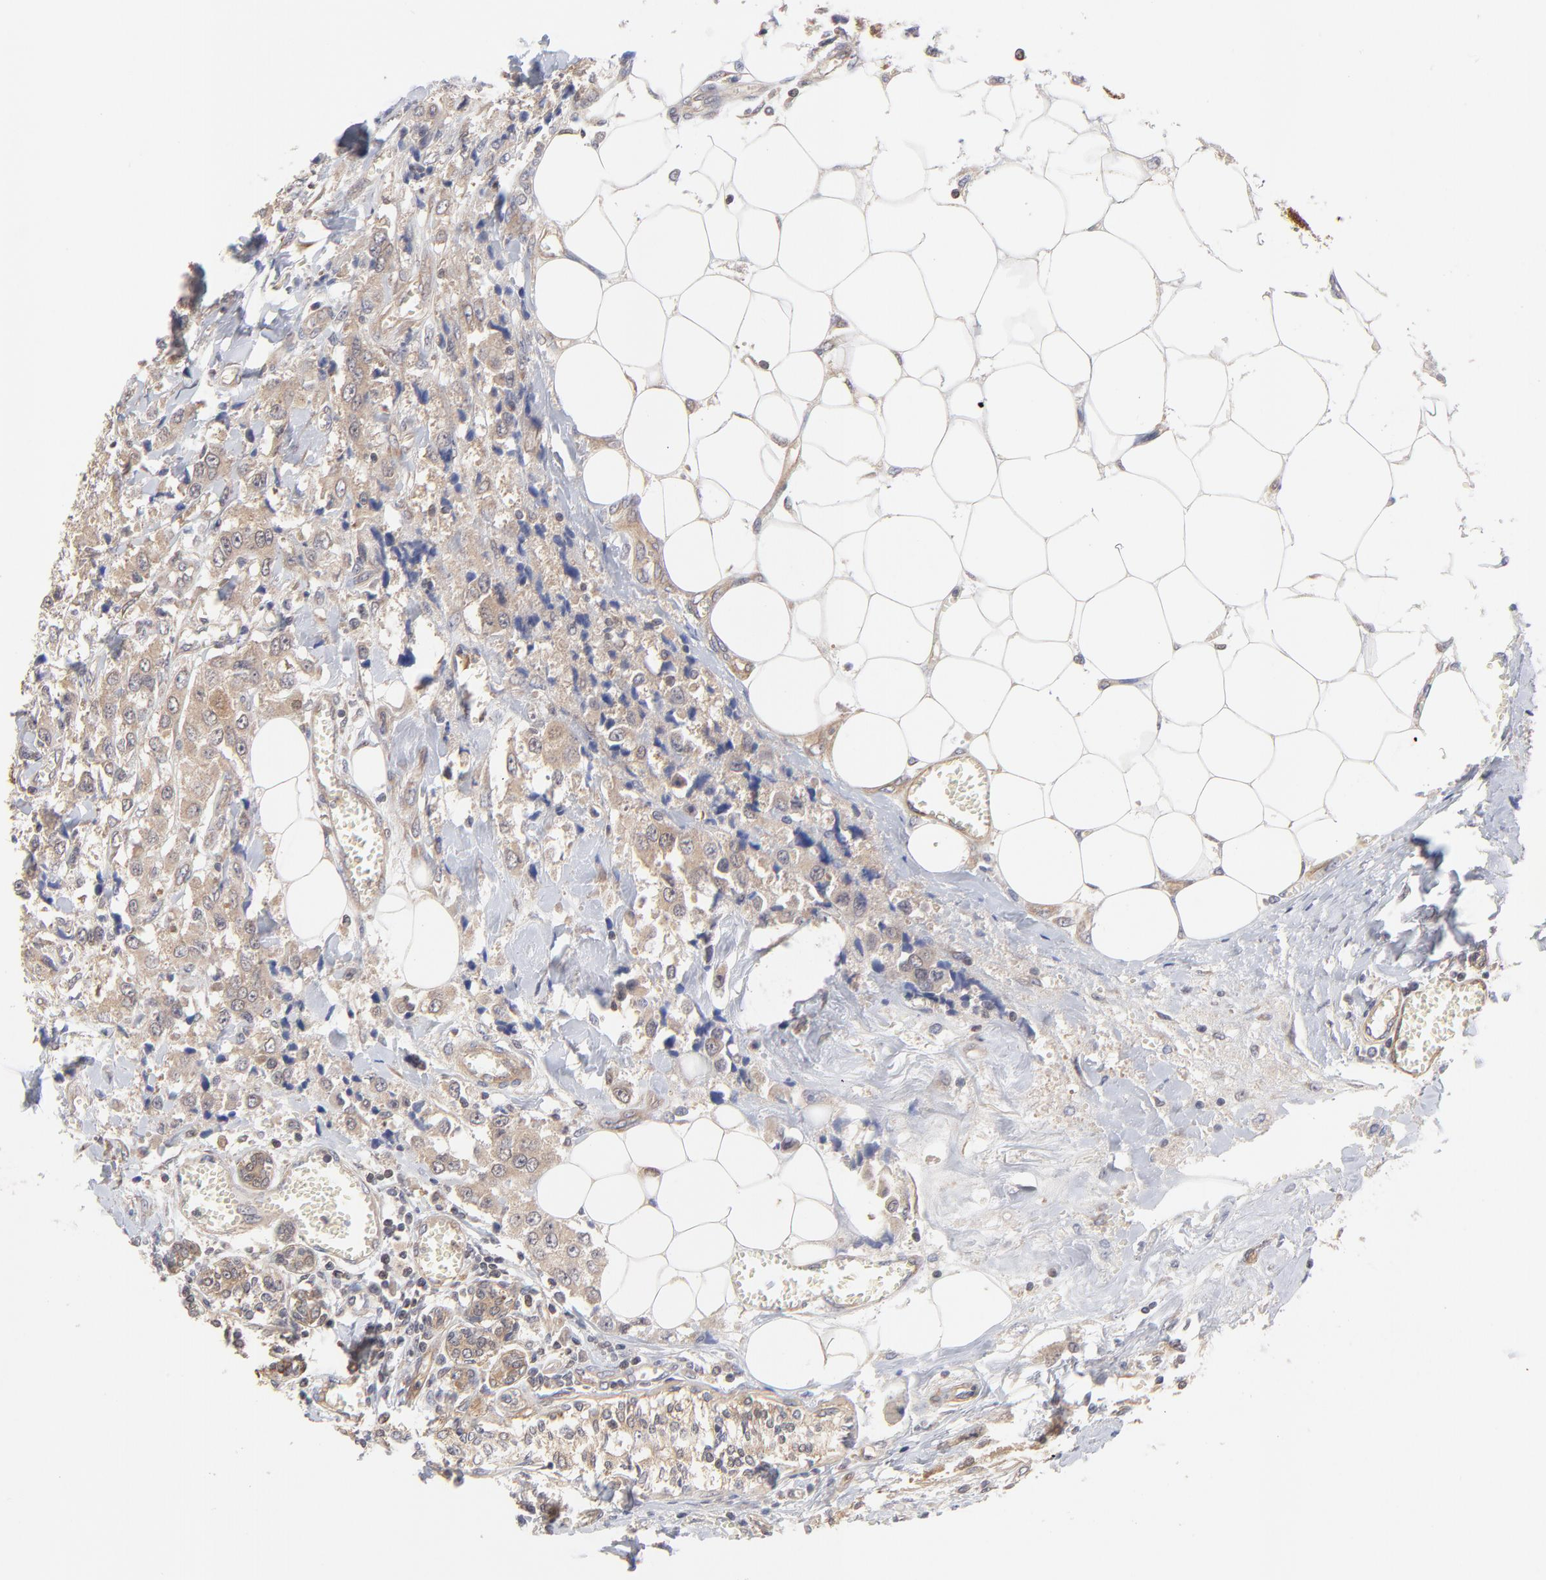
{"staining": {"intensity": "weak", "quantity": ">75%", "location": "cytoplasmic/membranous"}, "tissue": "breast cancer", "cell_type": "Tumor cells", "image_type": "cancer", "snomed": [{"axis": "morphology", "description": "Duct carcinoma"}, {"axis": "topography", "description": "Breast"}], "caption": "The image exhibits staining of breast cancer (invasive ductal carcinoma), revealing weak cytoplasmic/membranous protein staining (brown color) within tumor cells.", "gene": "PCMT1", "patient": {"sex": "female", "age": 58}}